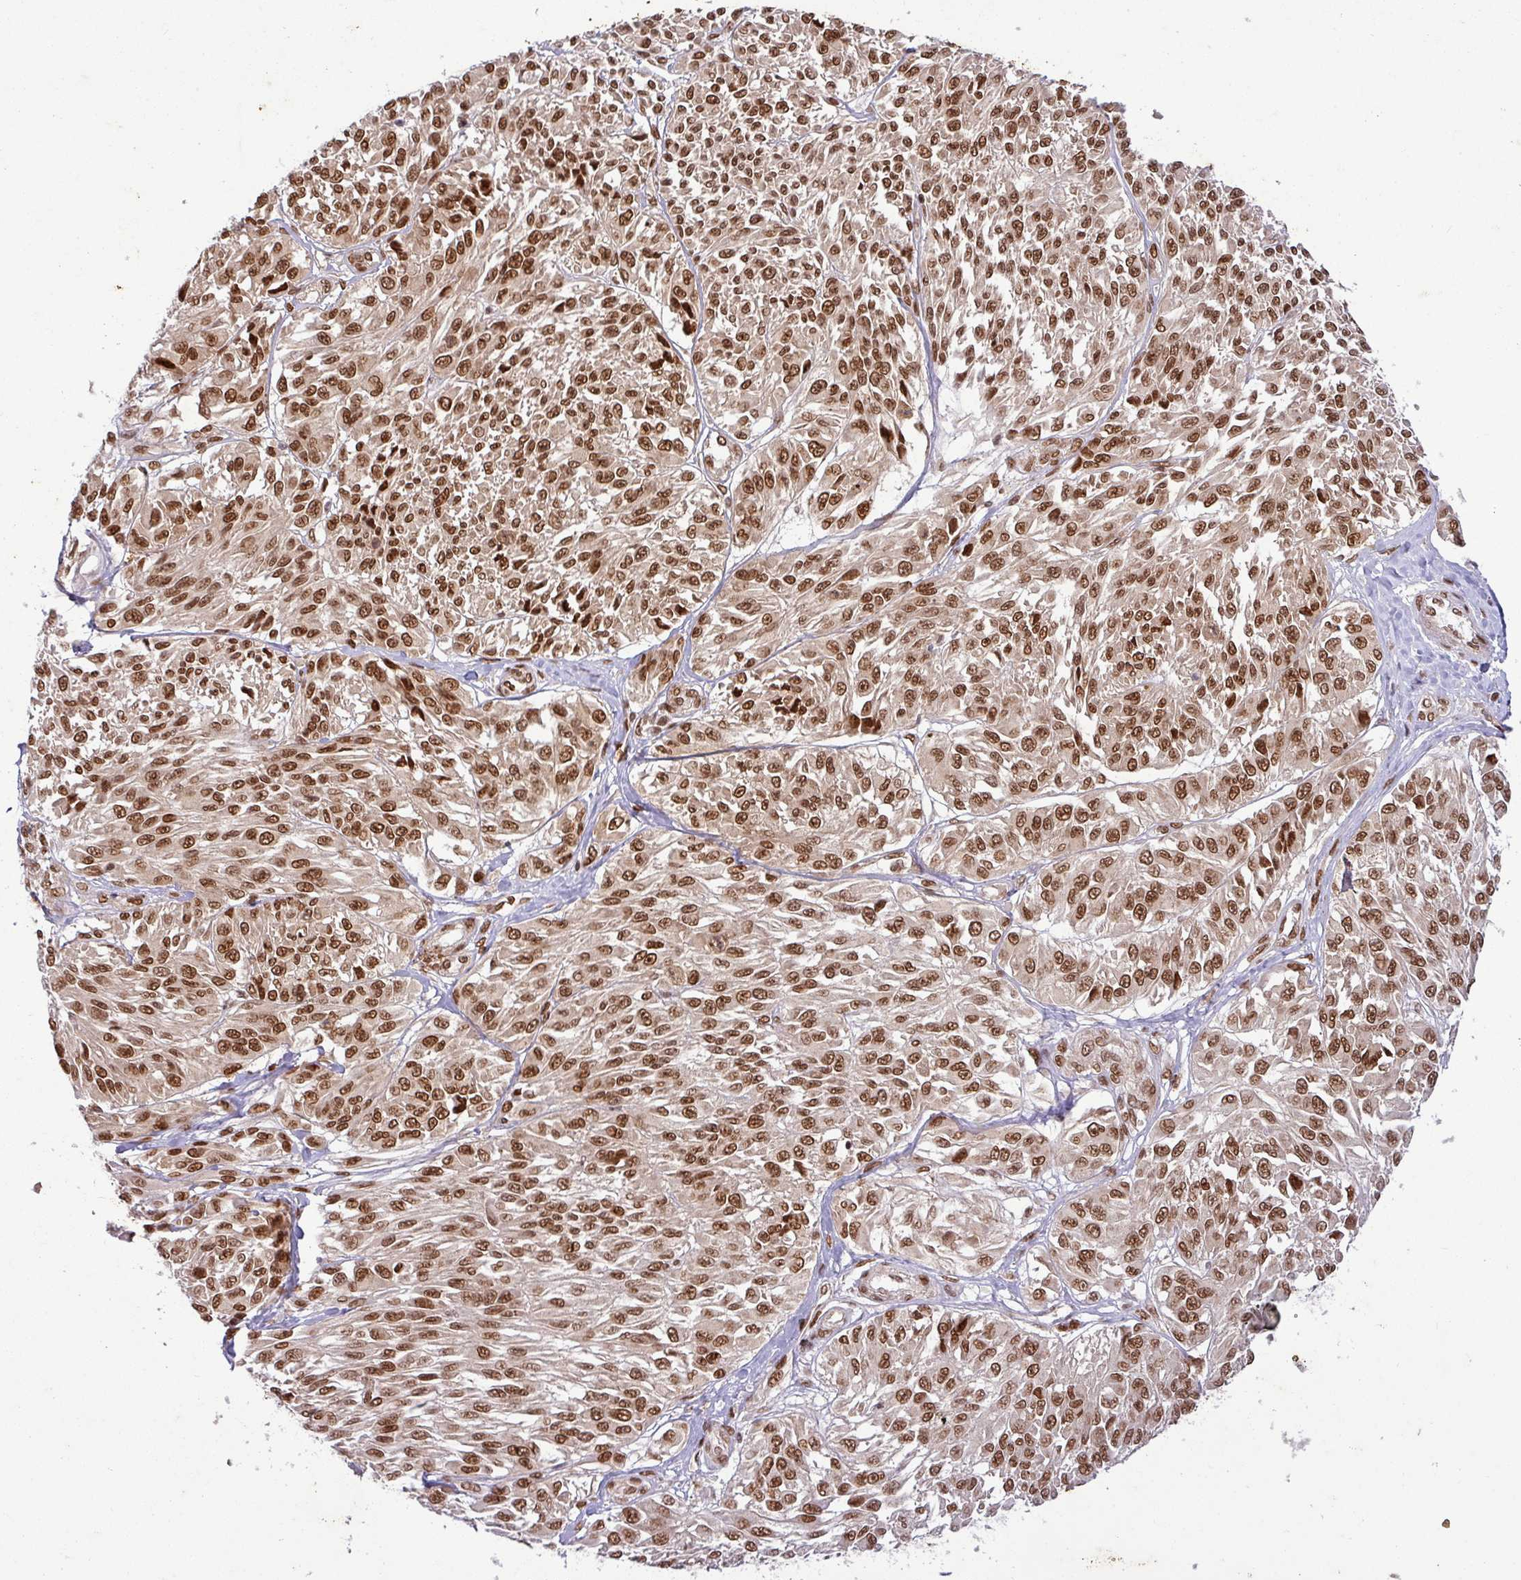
{"staining": {"intensity": "strong", "quantity": ">75%", "location": "cytoplasmic/membranous,nuclear"}, "tissue": "melanoma", "cell_type": "Tumor cells", "image_type": "cancer", "snomed": [{"axis": "morphology", "description": "Malignant melanoma, NOS"}, {"axis": "topography", "description": "Skin"}], "caption": "Protein staining by immunohistochemistry reveals strong cytoplasmic/membranous and nuclear expression in approximately >75% of tumor cells in melanoma.", "gene": "SRSF2", "patient": {"sex": "male", "age": 94}}